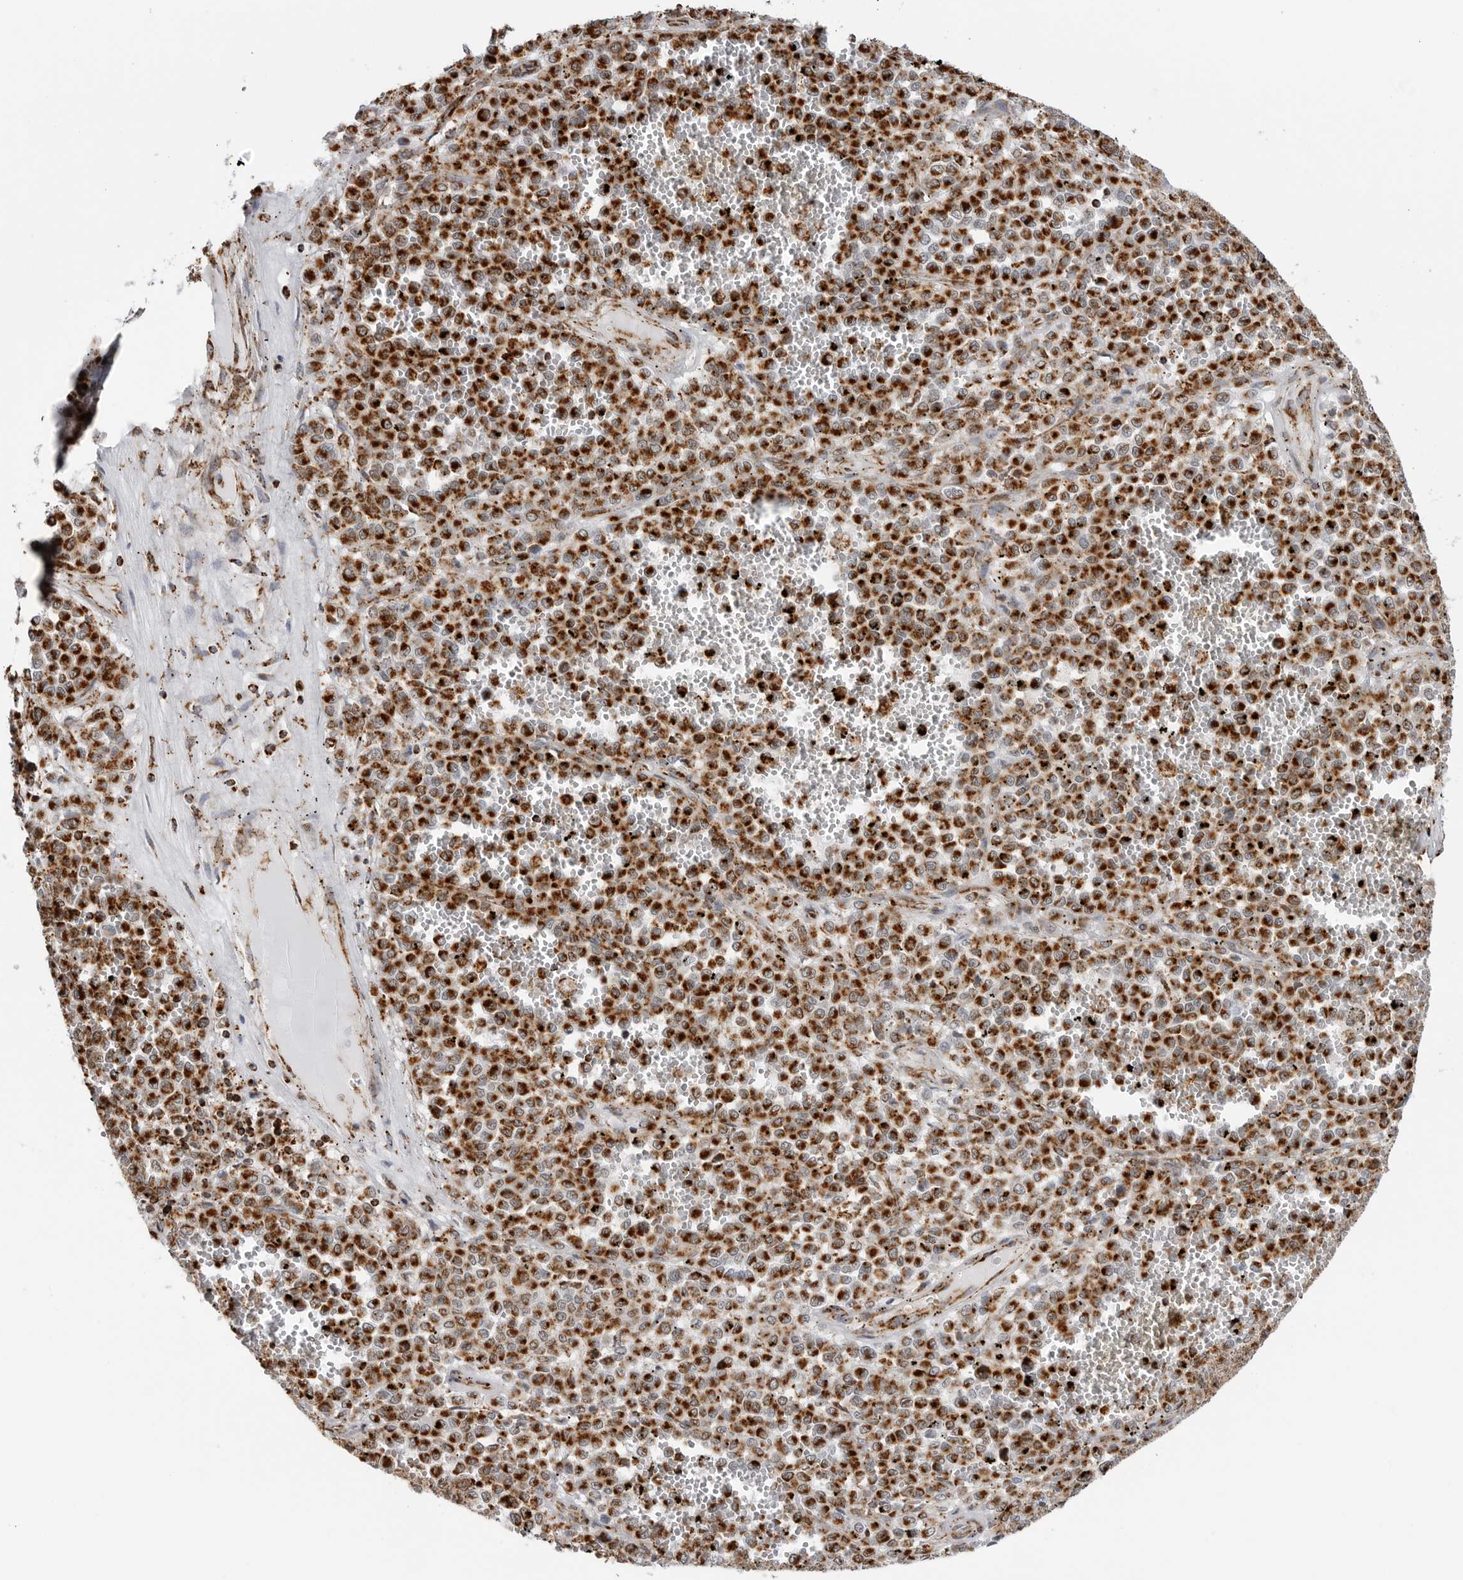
{"staining": {"intensity": "strong", "quantity": ">75%", "location": "cytoplasmic/membranous"}, "tissue": "melanoma", "cell_type": "Tumor cells", "image_type": "cancer", "snomed": [{"axis": "morphology", "description": "Malignant melanoma, Metastatic site"}, {"axis": "topography", "description": "Pancreas"}], "caption": "Protein analysis of malignant melanoma (metastatic site) tissue exhibits strong cytoplasmic/membranous staining in about >75% of tumor cells.", "gene": "COX5A", "patient": {"sex": "female", "age": 30}}